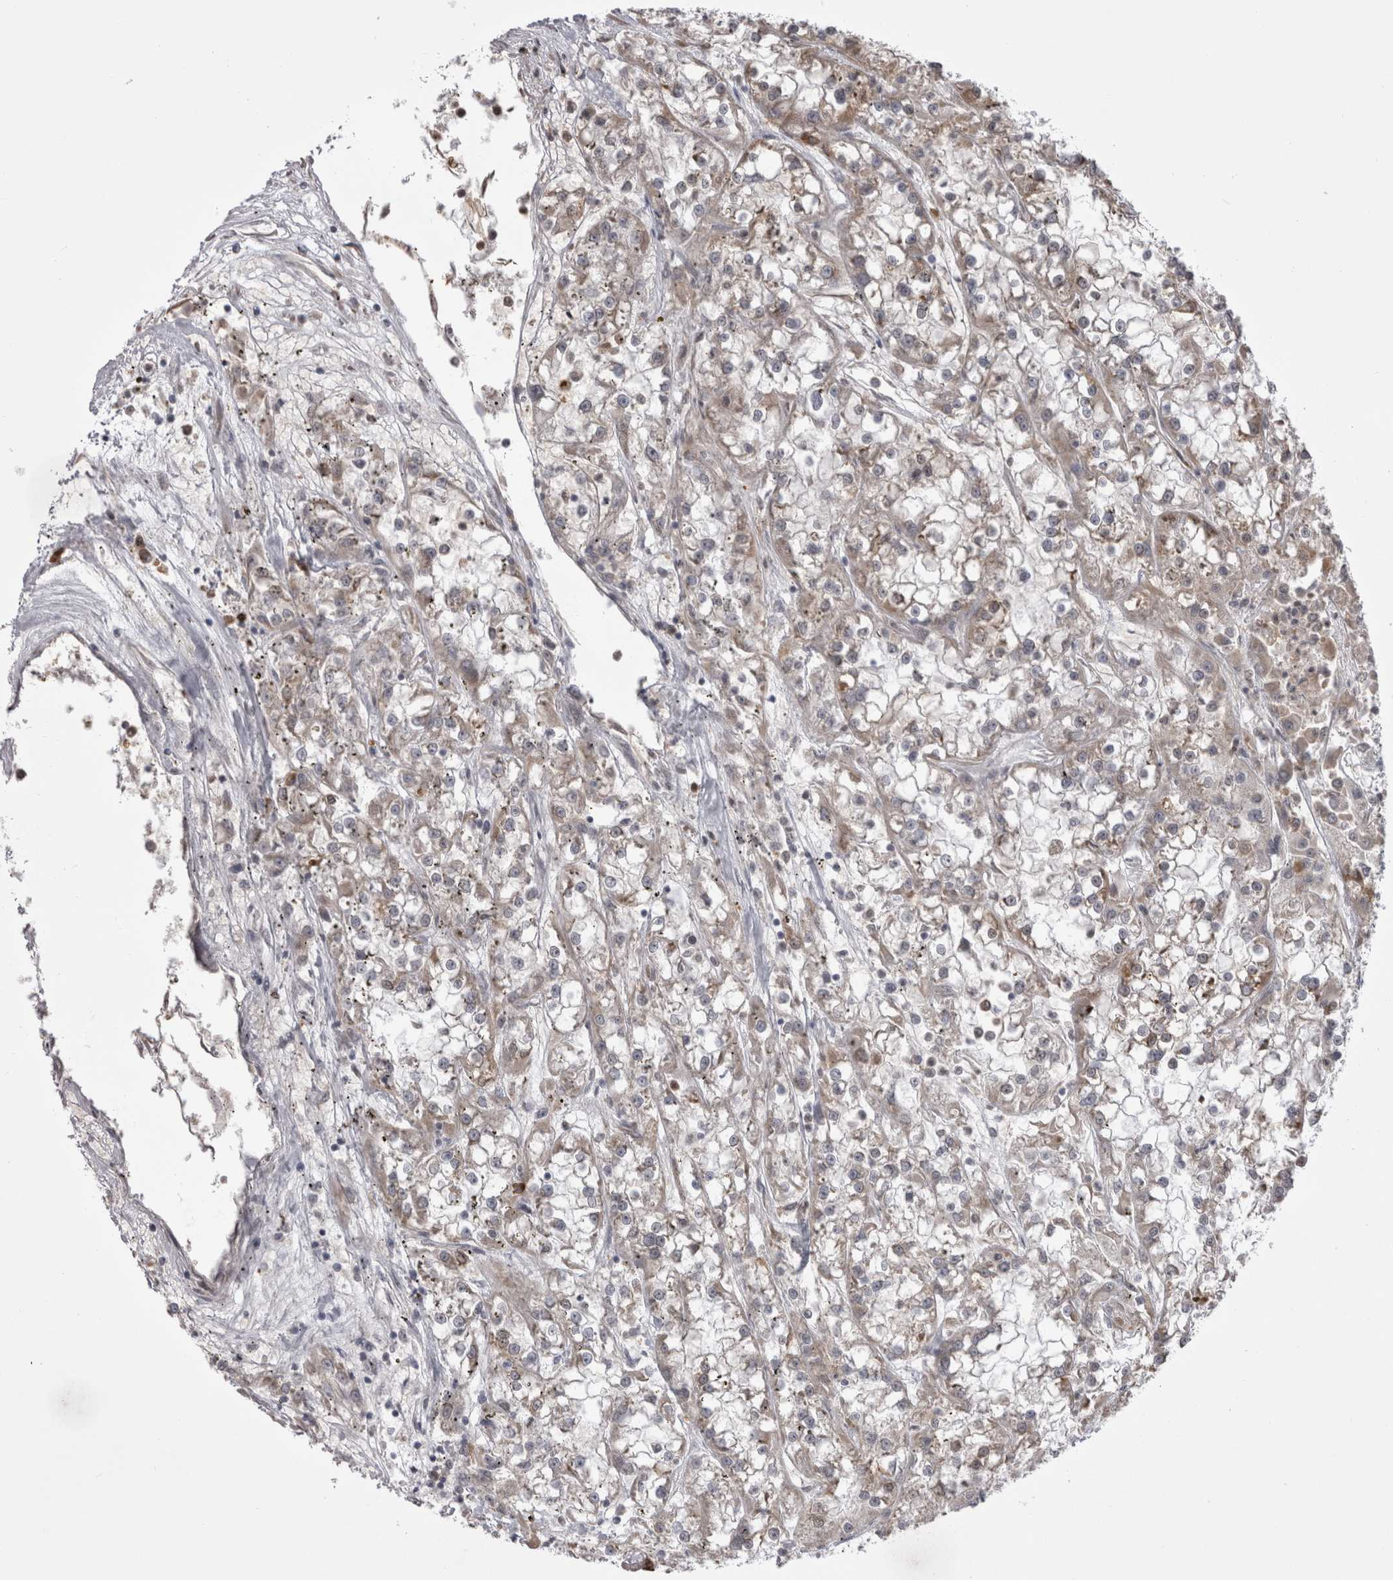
{"staining": {"intensity": "negative", "quantity": "none", "location": "none"}, "tissue": "renal cancer", "cell_type": "Tumor cells", "image_type": "cancer", "snomed": [{"axis": "morphology", "description": "Adenocarcinoma, NOS"}, {"axis": "topography", "description": "Kidney"}], "caption": "Protein analysis of adenocarcinoma (renal) reveals no significant positivity in tumor cells.", "gene": "CHIC2", "patient": {"sex": "female", "age": 52}}